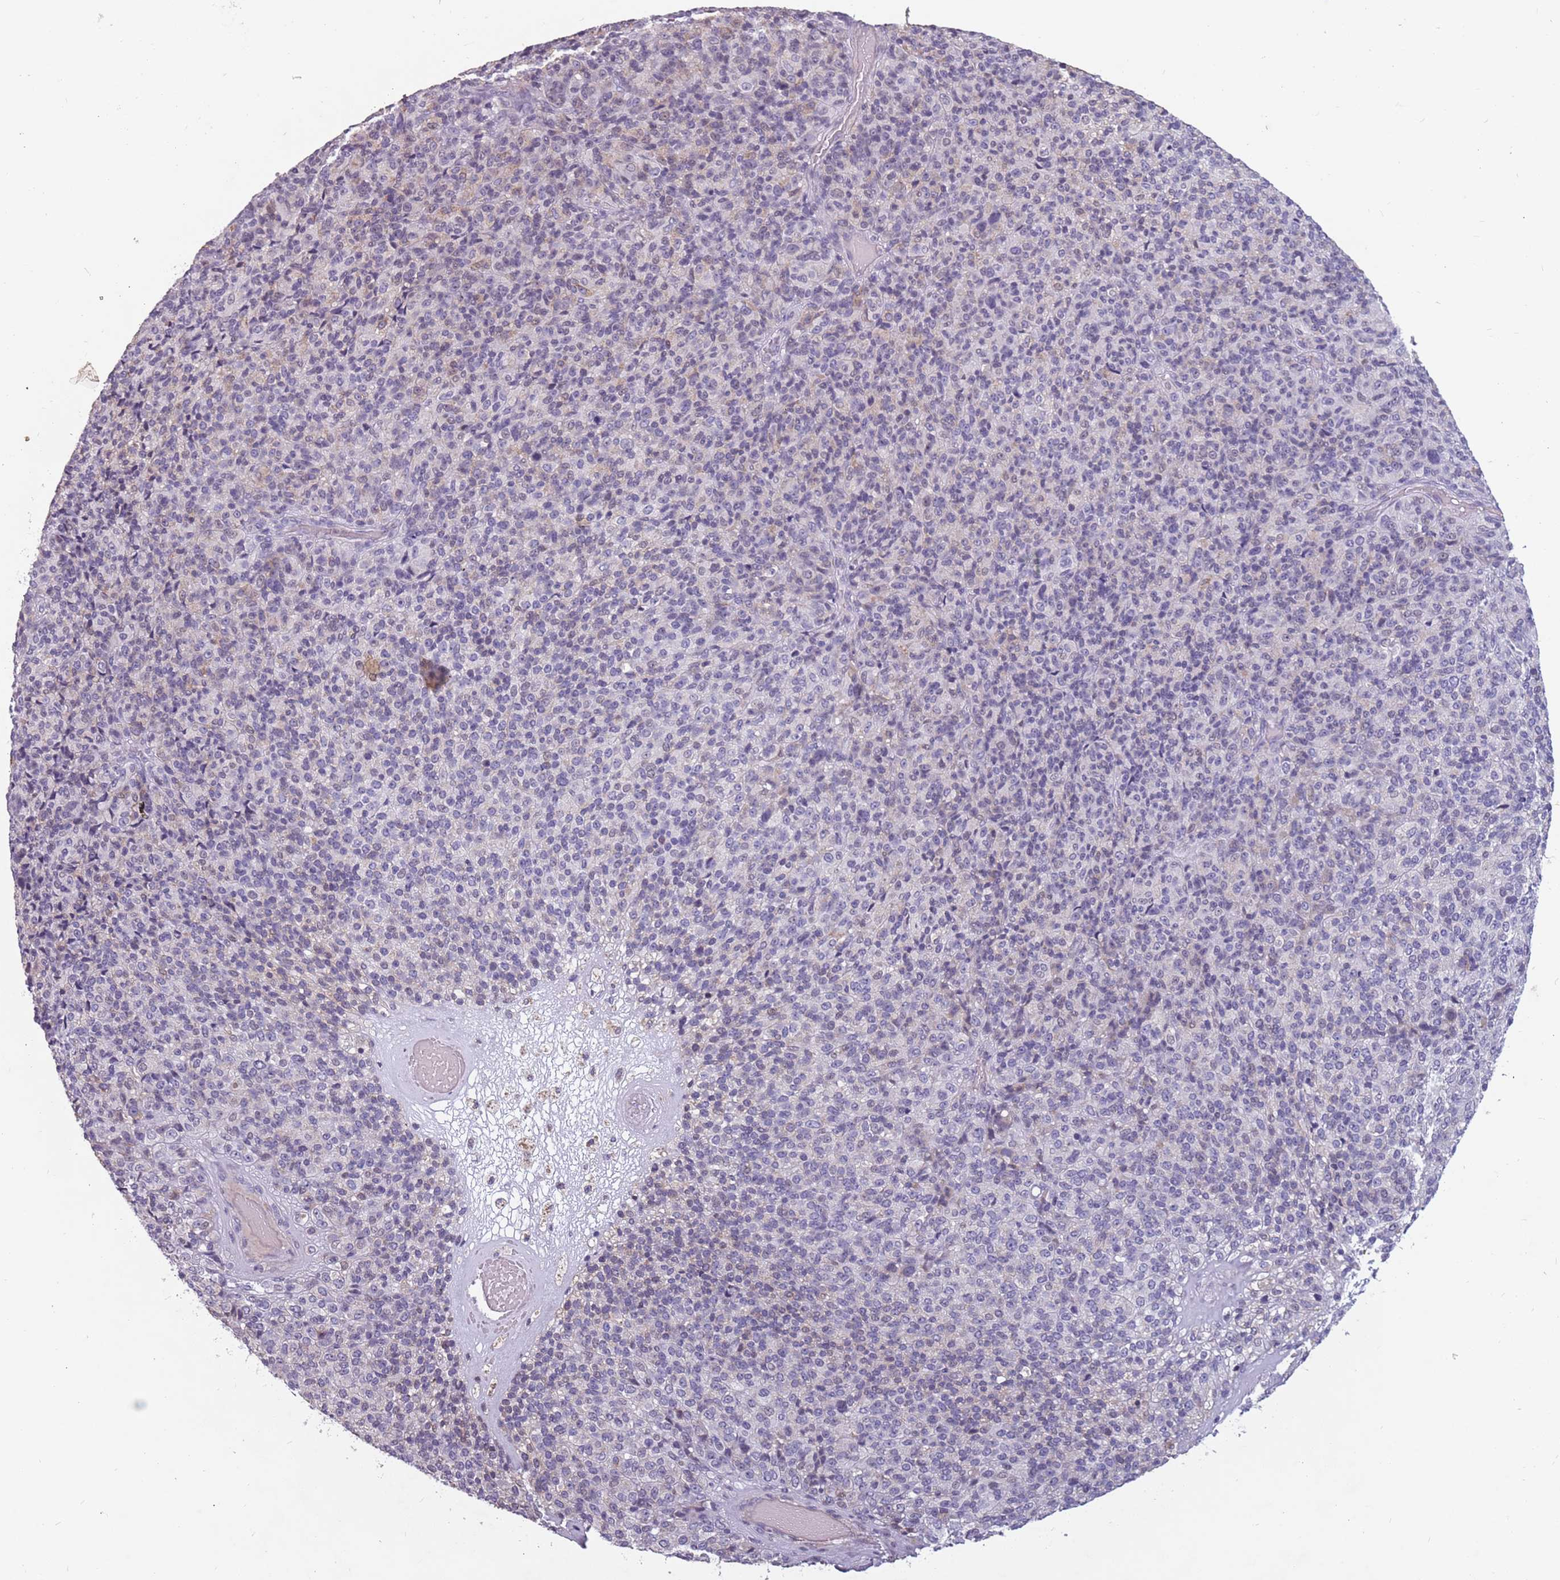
{"staining": {"intensity": "negative", "quantity": "none", "location": "none"}, "tissue": "melanoma", "cell_type": "Tumor cells", "image_type": "cancer", "snomed": [{"axis": "morphology", "description": "Malignant melanoma, Metastatic site"}, {"axis": "topography", "description": "Brain"}], "caption": "Immunohistochemistry micrograph of malignant melanoma (metastatic site) stained for a protein (brown), which exhibits no staining in tumor cells.", "gene": "NEK6", "patient": {"sex": "female", "age": 56}}